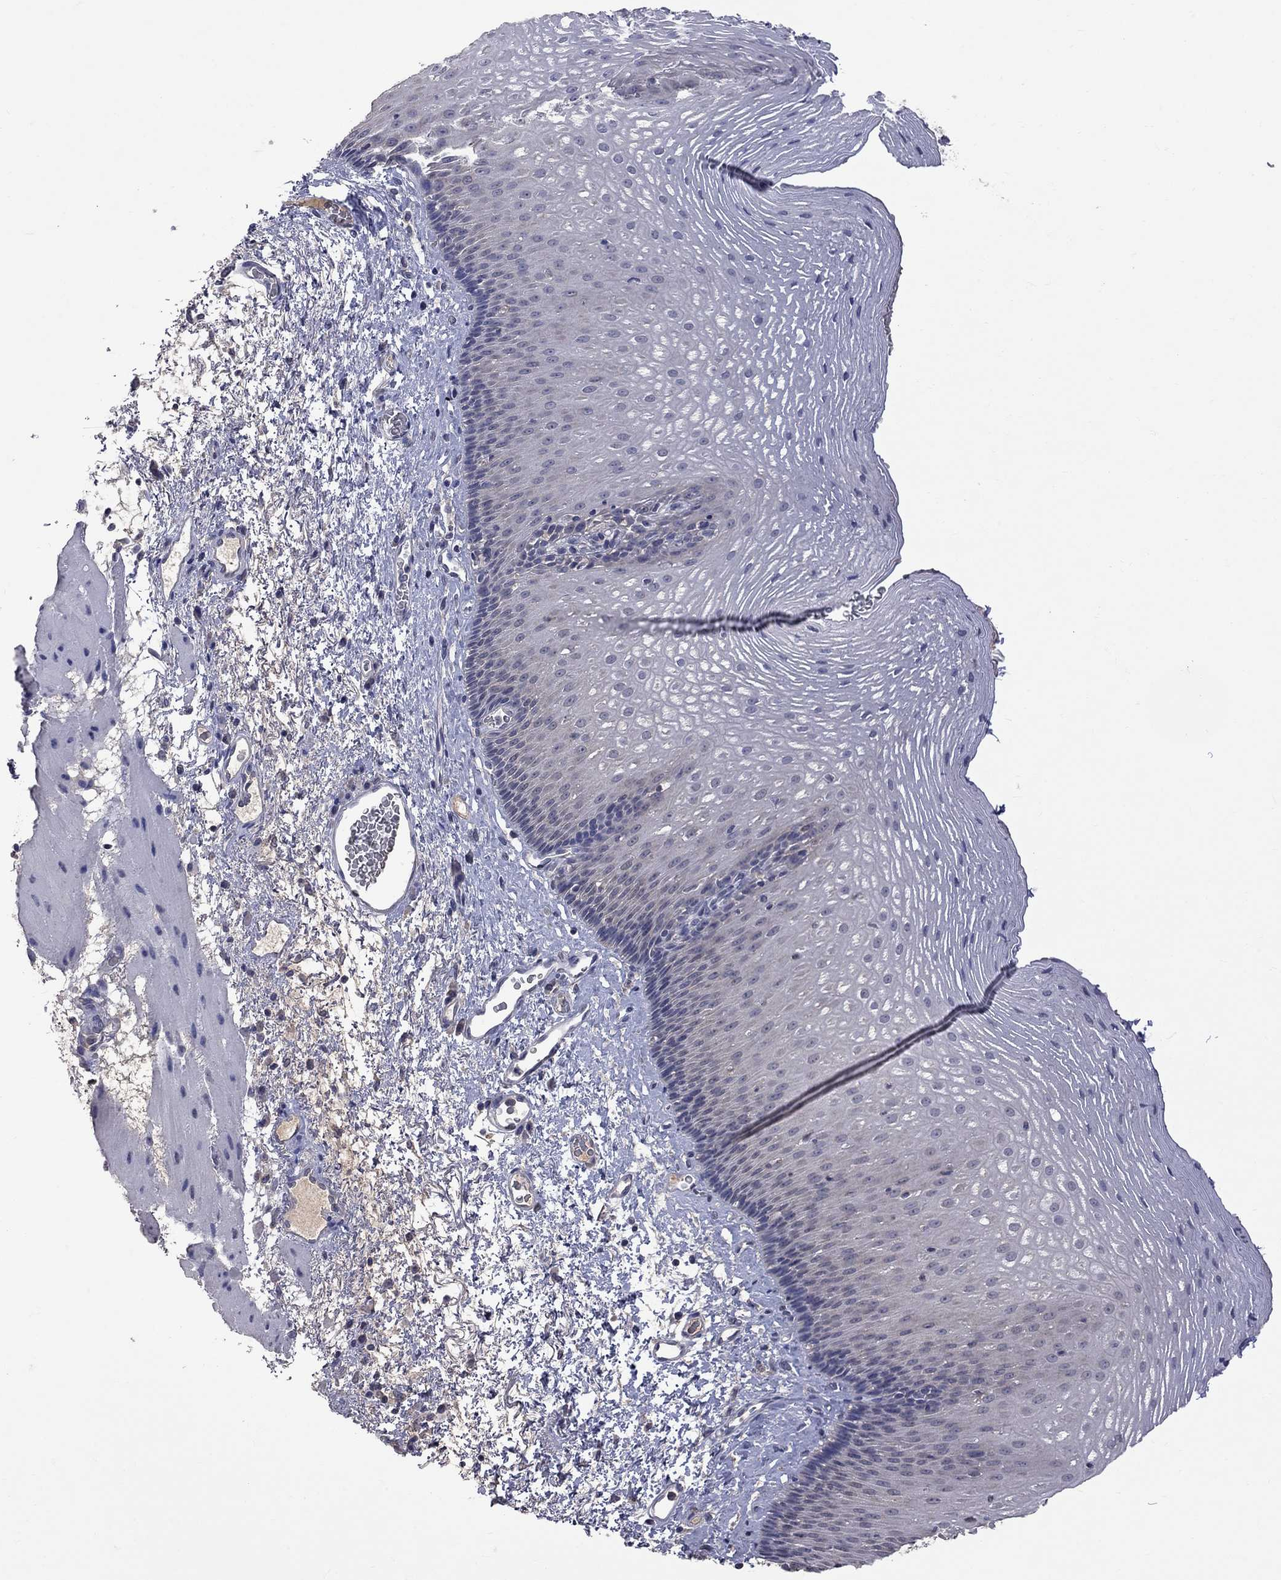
{"staining": {"intensity": "negative", "quantity": "none", "location": "none"}, "tissue": "esophagus", "cell_type": "Squamous epithelial cells", "image_type": "normal", "snomed": [{"axis": "morphology", "description": "Normal tissue, NOS"}, {"axis": "topography", "description": "Esophagus"}], "caption": "Immunohistochemistry (IHC) photomicrograph of unremarkable human esophagus stained for a protein (brown), which reveals no positivity in squamous epithelial cells. Brightfield microscopy of immunohistochemistry stained with DAB (3,3'-diaminobenzidine) (brown) and hematoxylin (blue), captured at high magnification.", "gene": "HTR6", "patient": {"sex": "male", "age": 76}}